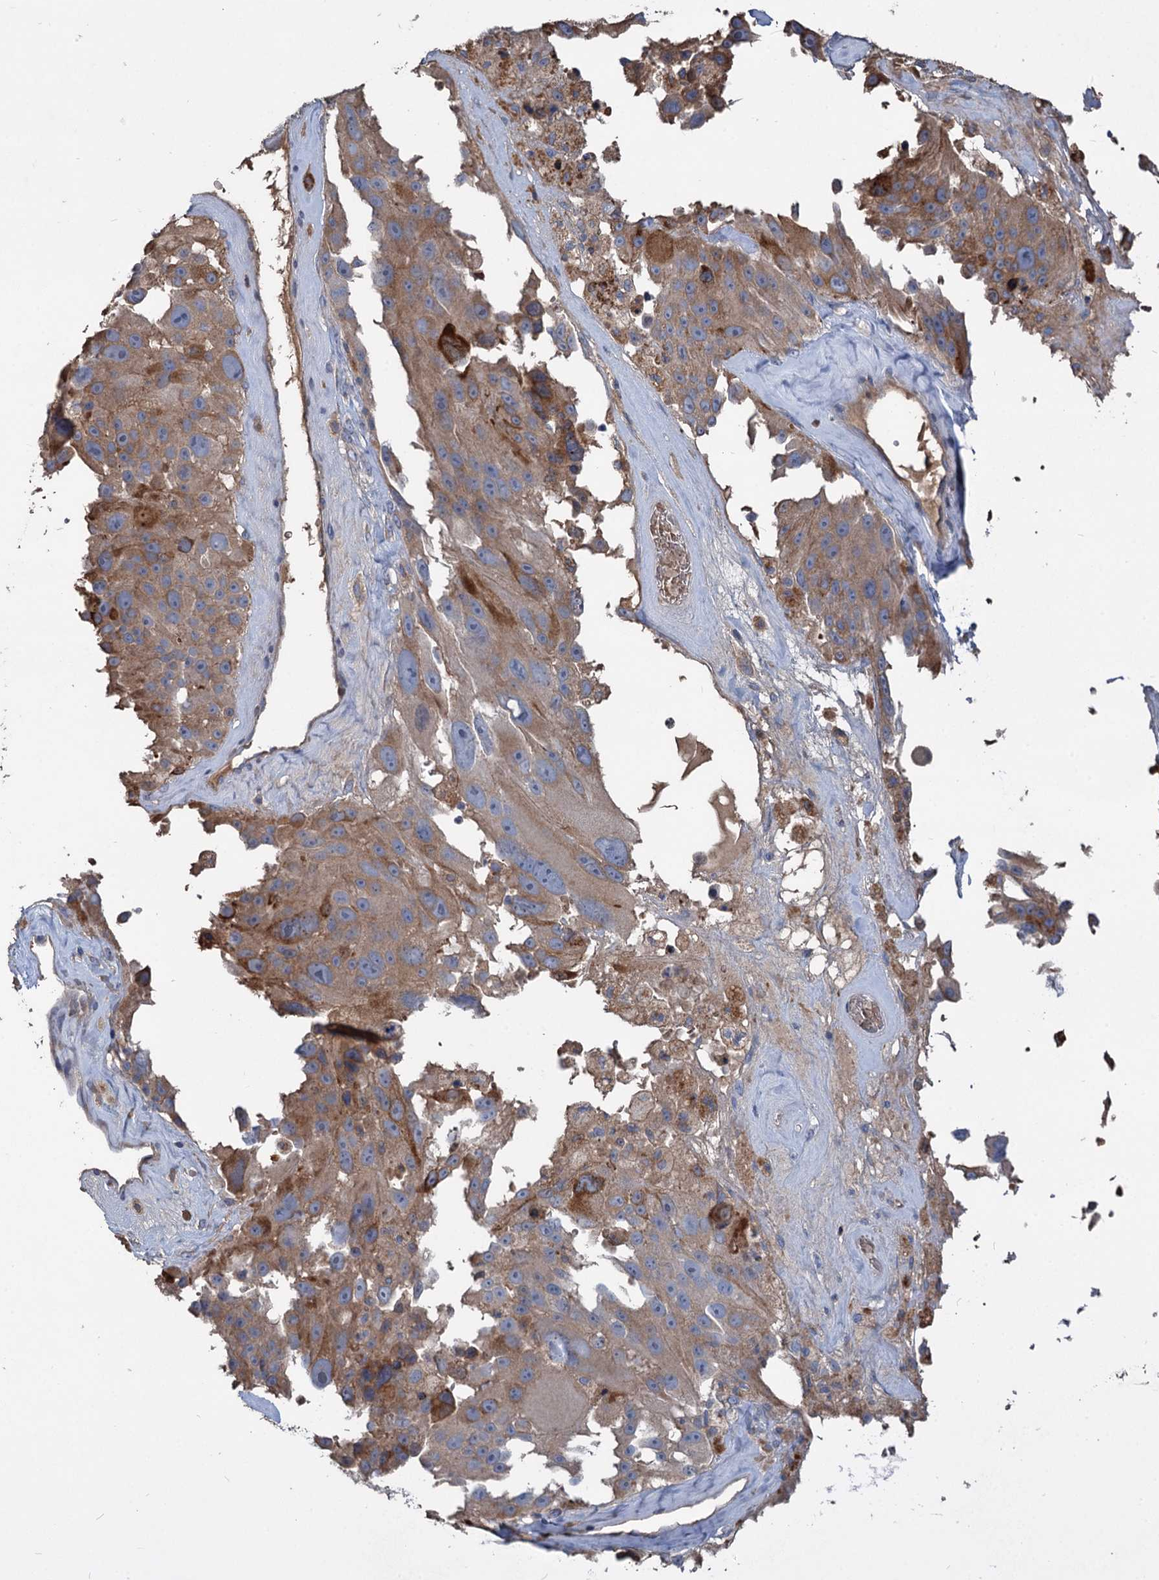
{"staining": {"intensity": "moderate", "quantity": "25%-75%", "location": "cytoplasmic/membranous"}, "tissue": "melanoma", "cell_type": "Tumor cells", "image_type": "cancer", "snomed": [{"axis": "morphology", "description": "Malignant melanoma, Metastatic site"}, {"axis": "topography", "description": "Lymph node"}], "caption": "An immunohistochemistry (IHC) histopathology image of tumor tissue is shown. Protein staining in brown highlights moderate cytoplasmic/membranous positivity in melanoma within tumor cells.", "gene": "URAD", "patient": {"sex": "male", "age": 62}}